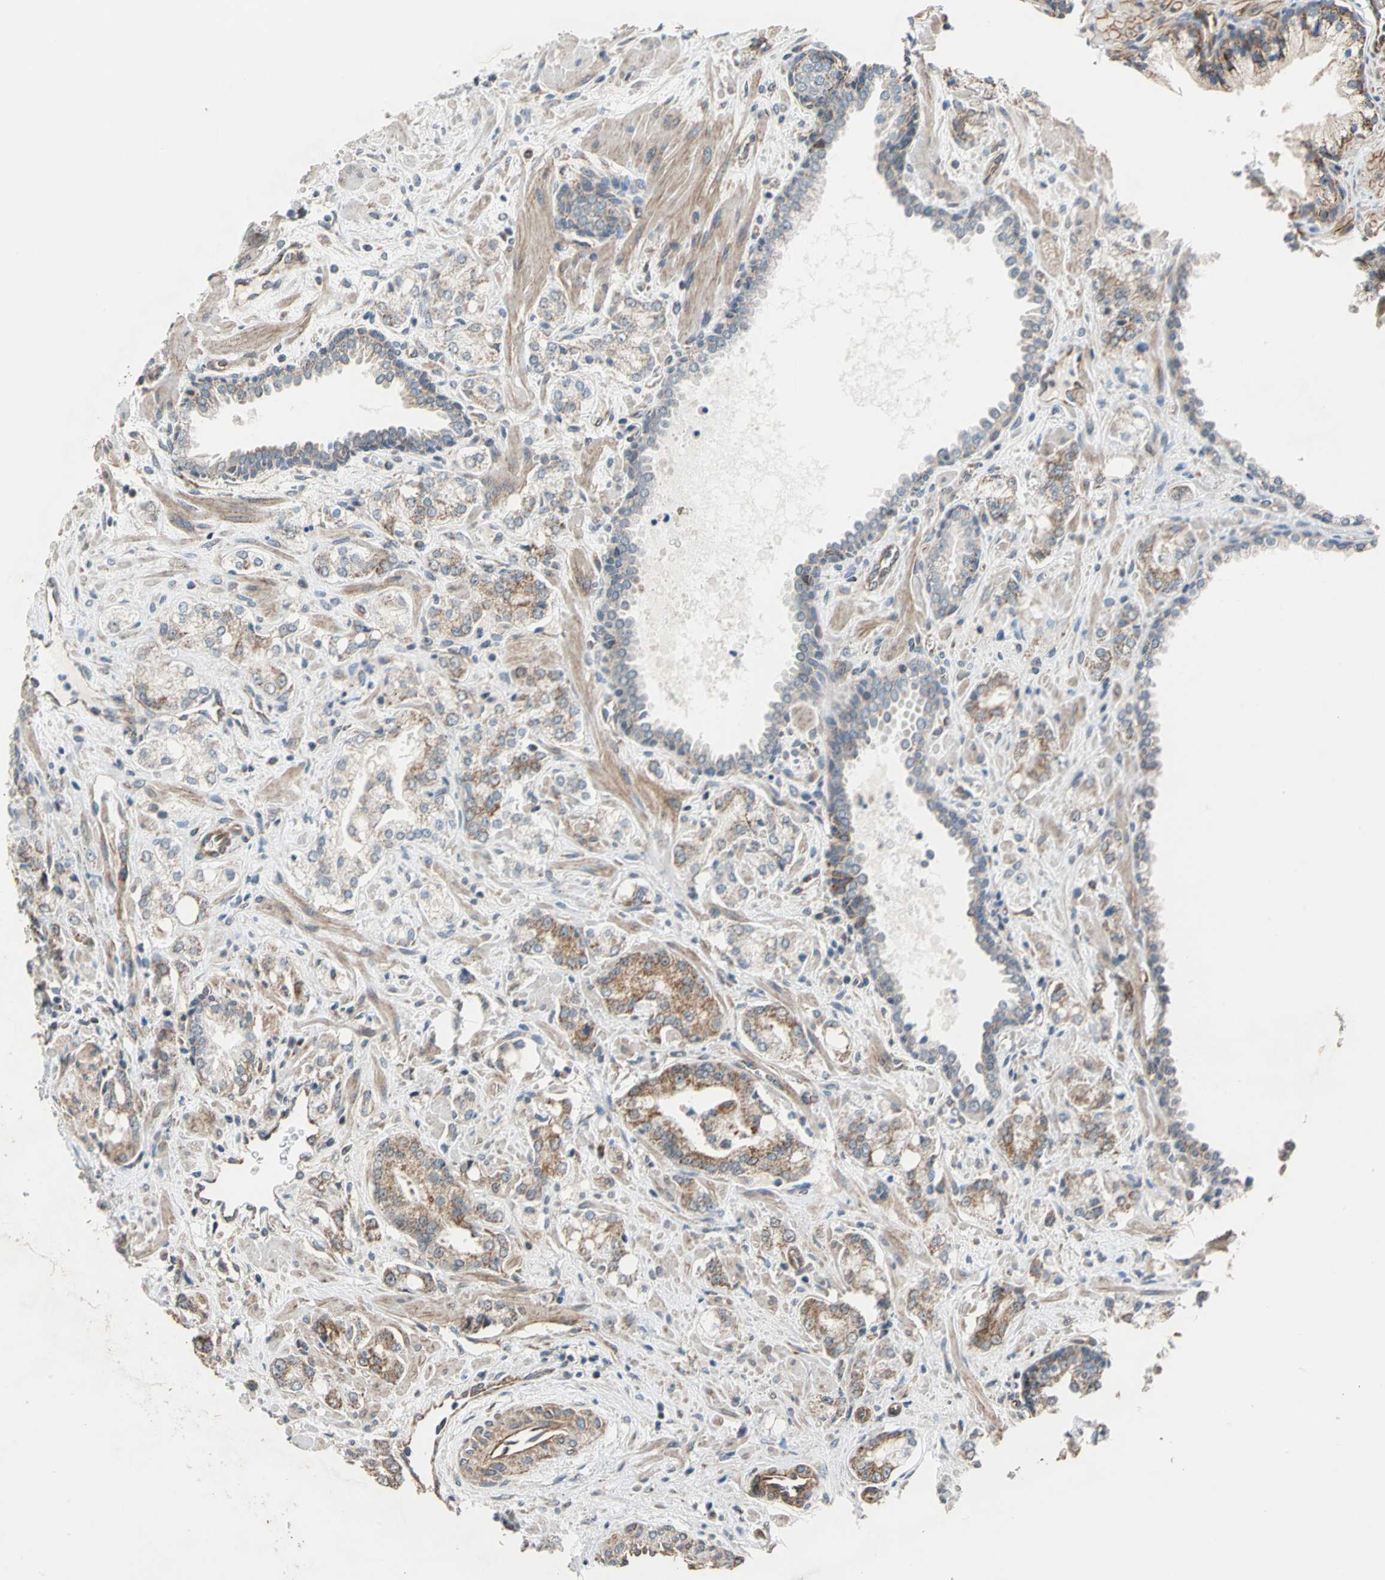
{"staining": {"intensity": "moderate", "quantity": ">75%", "location": "cytoplasmic/membranous"}, "tissue": "prostate cancer", "cell_type": "Tumor cells", "image_type": "cancer", "snomed": [{"axis": "morphology", "description": "Adenocarcinoma, High grade"}, {"axis": "topography", "description": "Prostate"}], "caption": "DAB (3,3'-diaminobenzidine) immunohistochemical staining of human prostate cancer (high-grade adenocarcinoma) reveals moderate cytoplasmic/membranous protein expression in about >75% of tumor cells.", "gene": "MRPS22", "patient": {"sex": "male", "age": 67}}